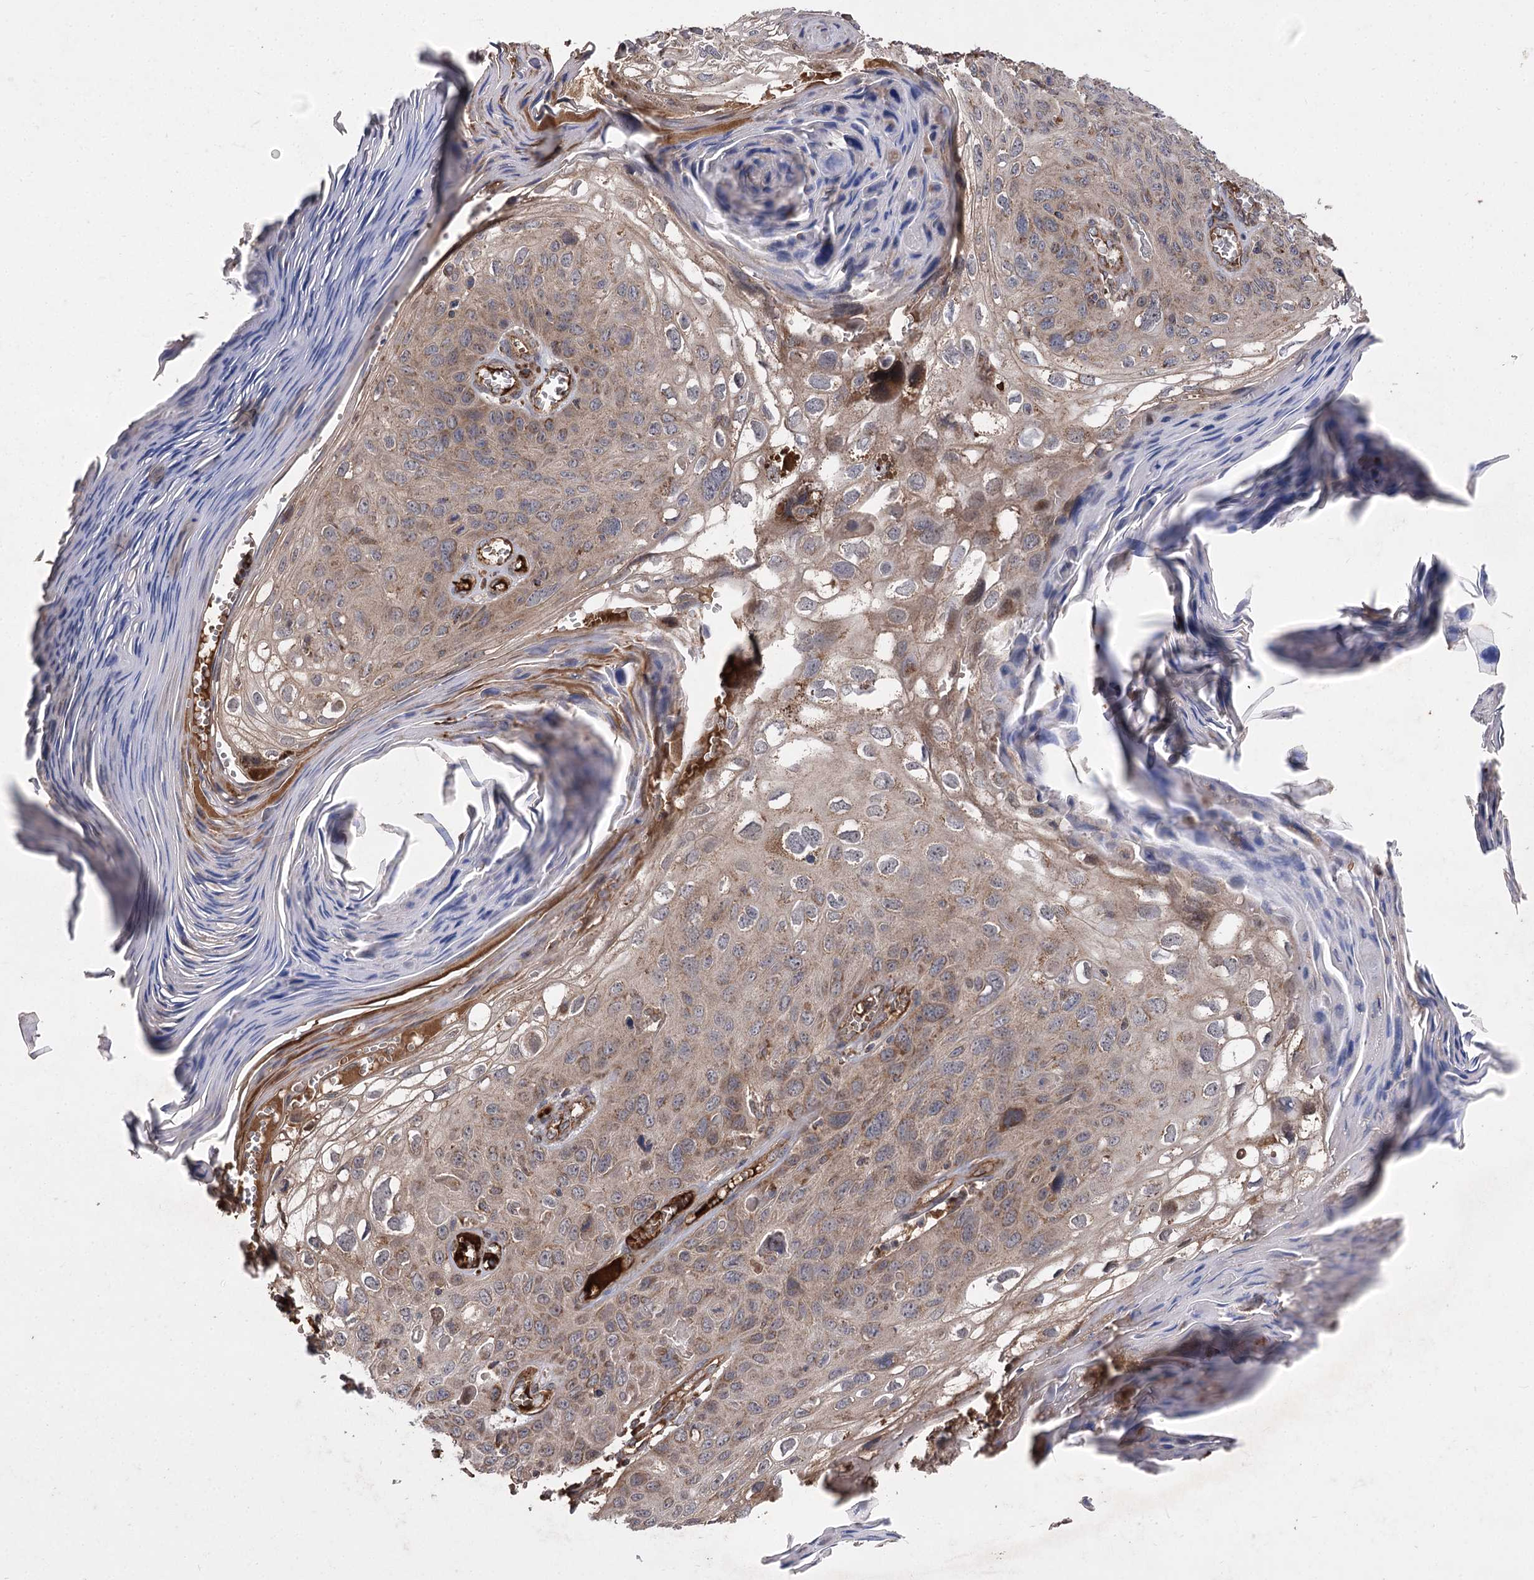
{"staining": {"intensity": "moderate", "quantity": ">75%", "location": "cytoplasmic/membranous"}, "tissue": "skin cancer", "cell_type": "Tumor cells", "image_type": "cancer", "snomed": [{"axis": "morphology", "description": "Squamous cell carcinoma, NOS"}, {"axis": "topography", "description": "Skin"}], "caption": "Skin squamous cell carcinoma stained with IHC demonstrates moderate cytoplasmic/membranous staining in about >75% of tumor cells.", "gene": "RASSF3", "patient": {"sex": "female", "age": 90}}